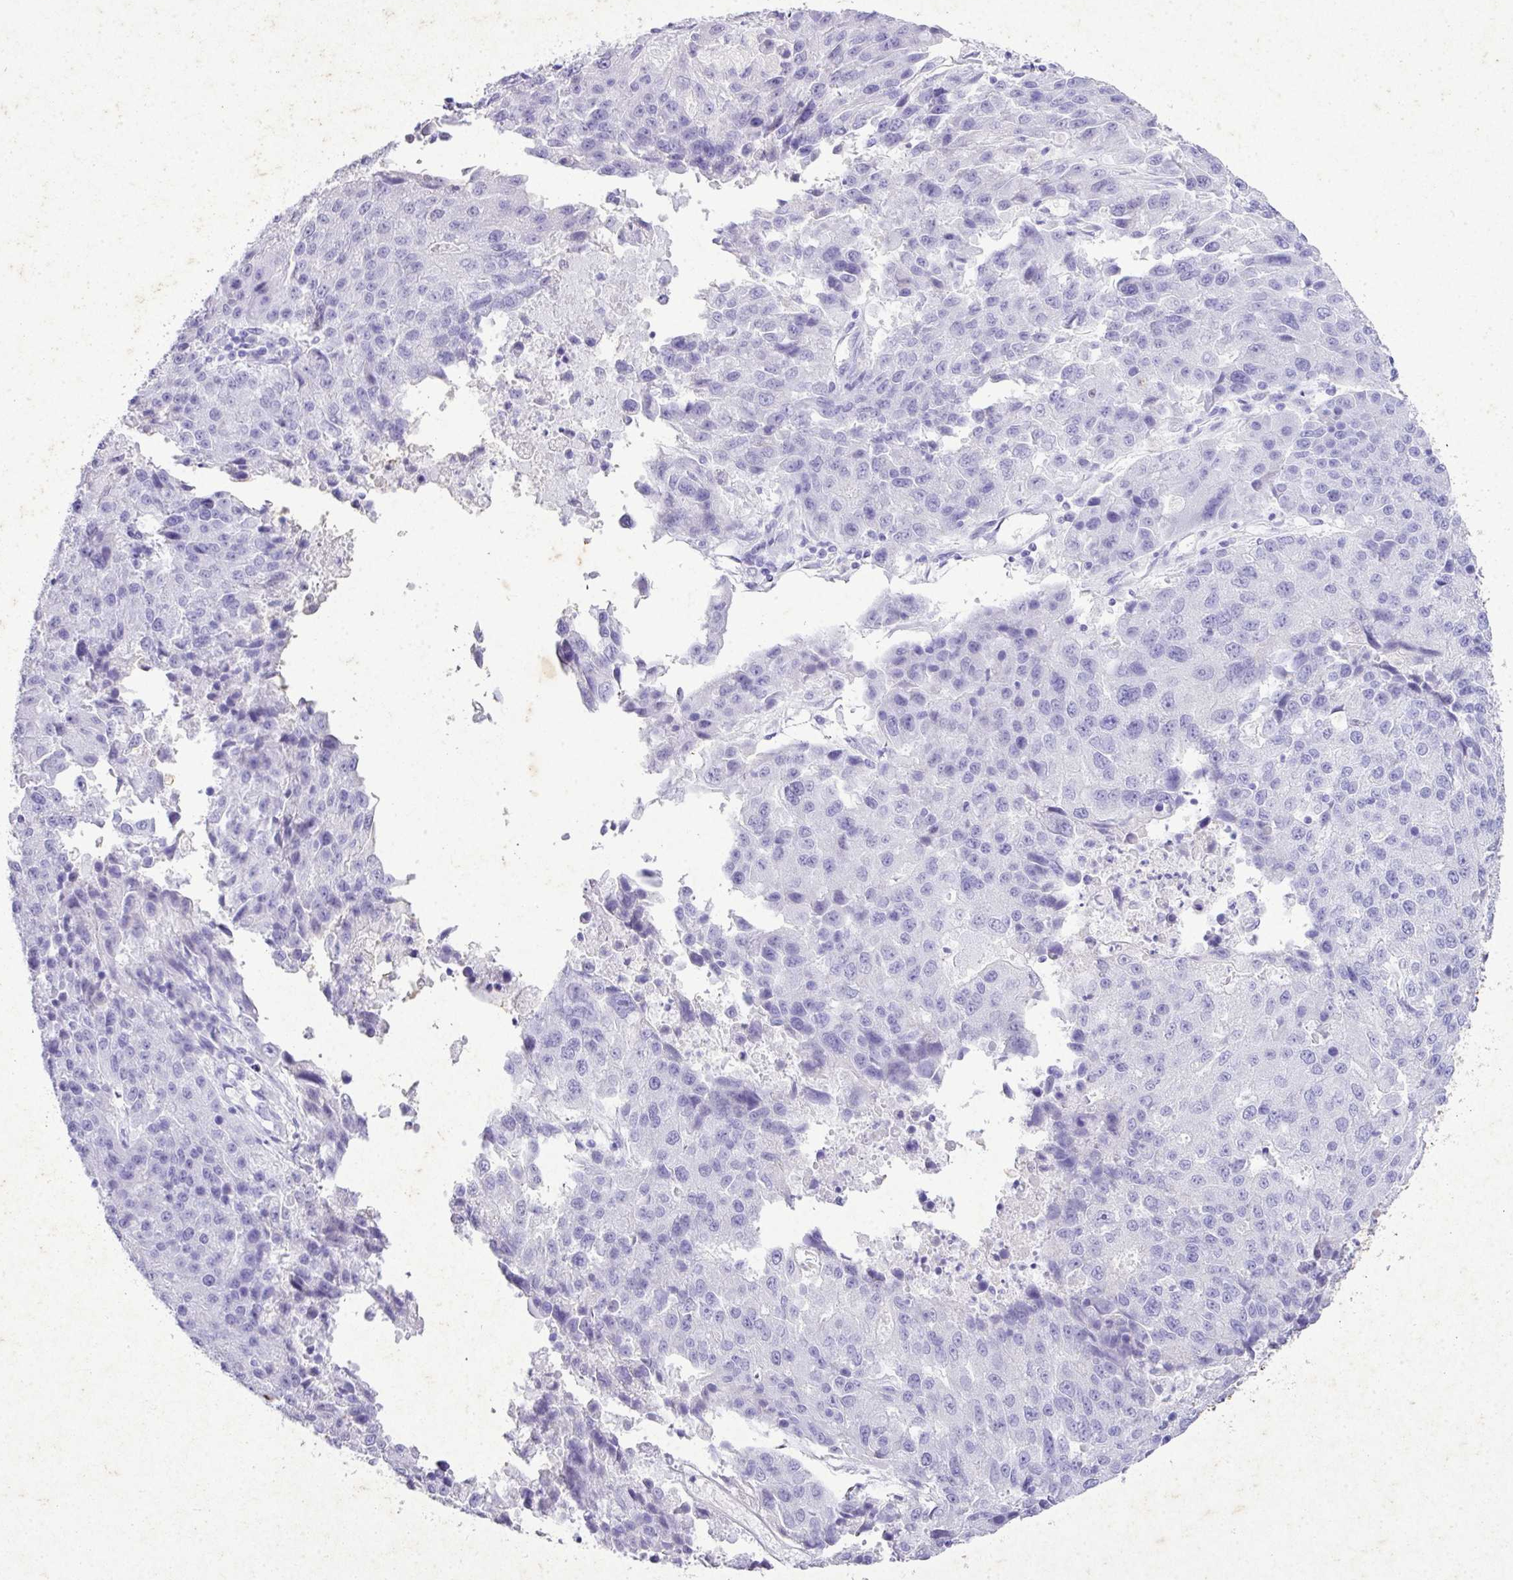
{"staining": {"intensity": "negative", "quantity": "none", "location": "none"}, "tissue": "stomach cancer", "cell_type": "Tumor cells", "image_type": "cancer", "snomed": [{"axis": "morphology", "description": "Adenocarcinoma, NOS"}, {"axis": "topography", "description": "Stomach"}], "caption": "High power microscopy histopathology image of an immunohistochemistry histopathology image of stomach adenocarcinoma, revealing no significant staining in tumor cells.", "gene": "KCNJ11", "patient": {"sex": "male", "age": 71}}